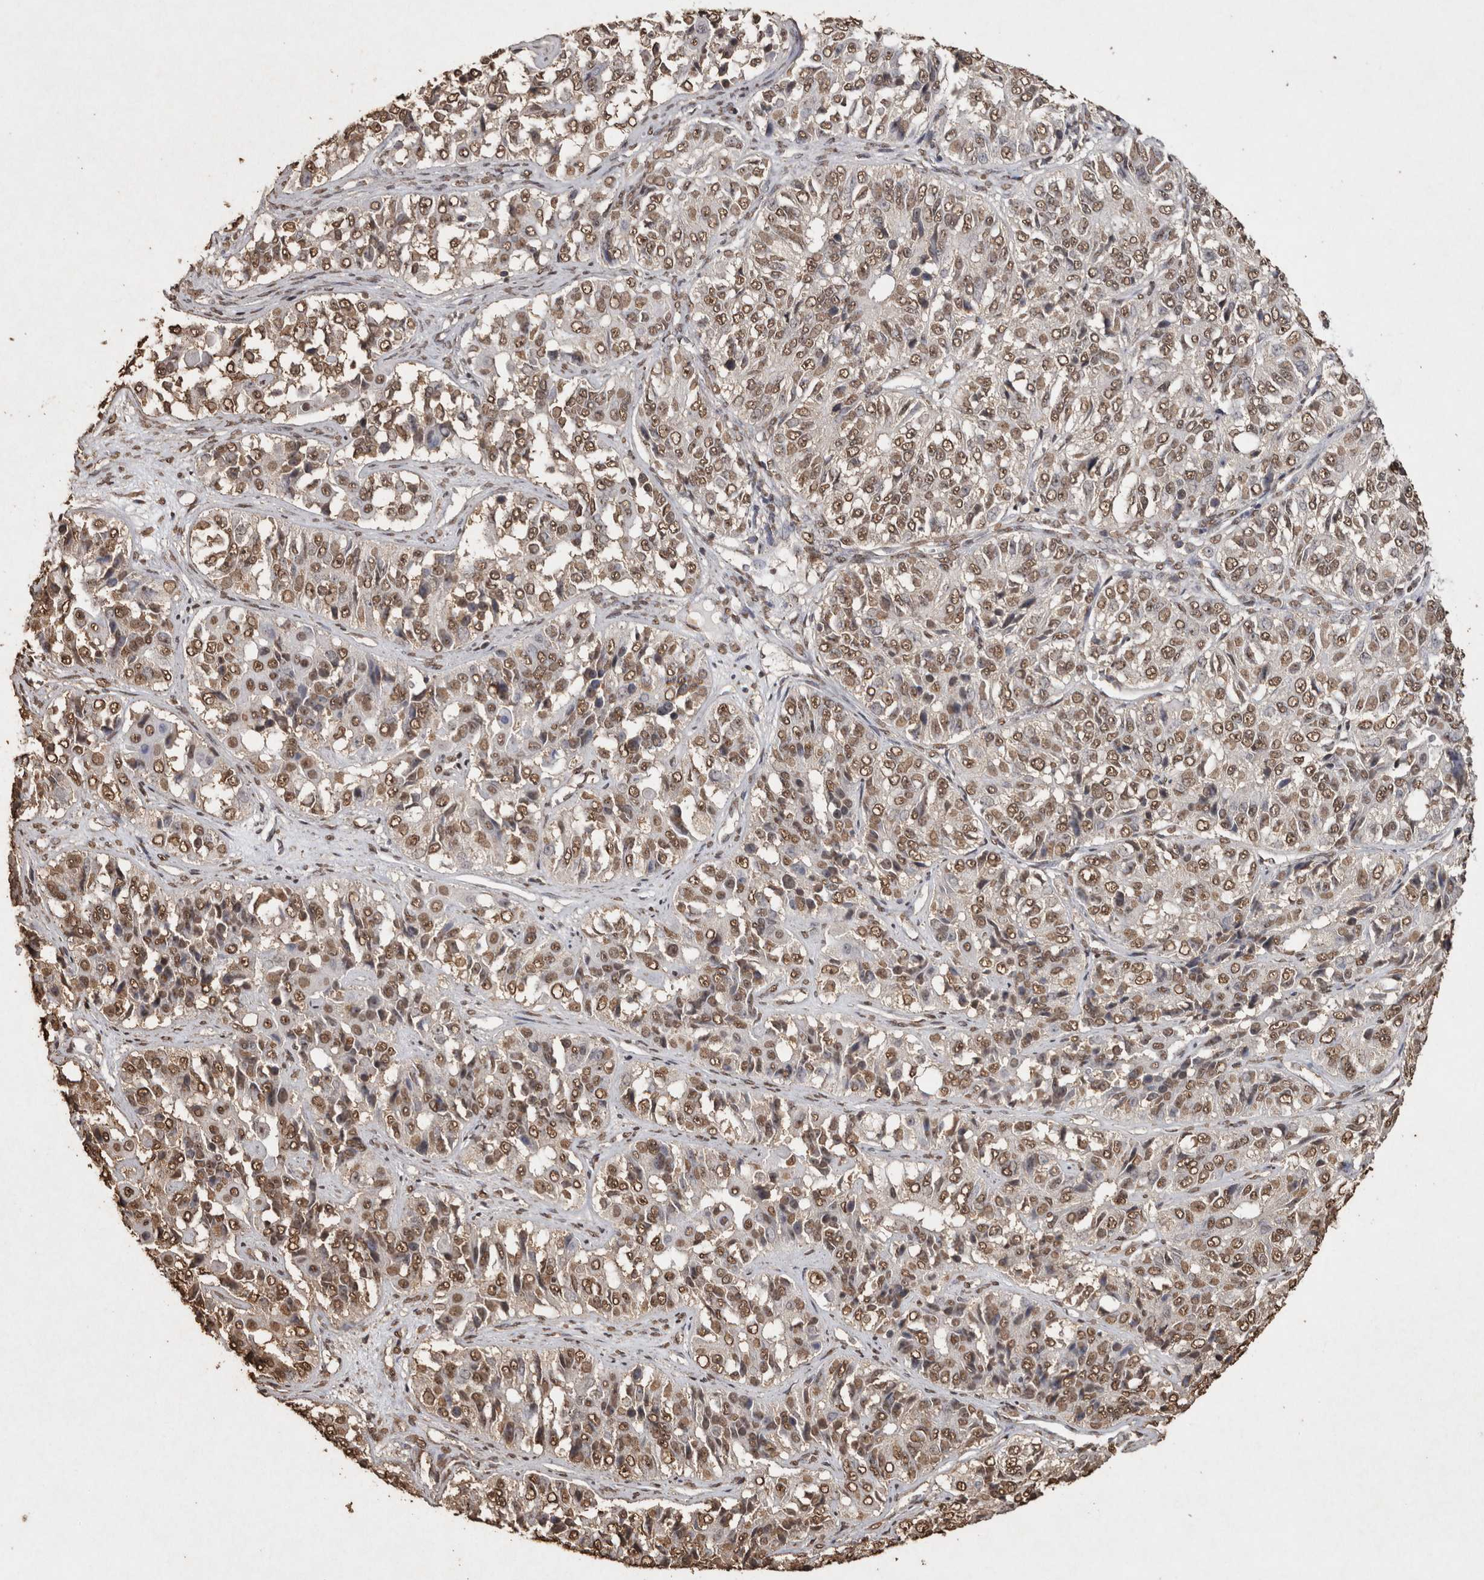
{"staining": {"intensity": "moderate", "quantity": ">75%", "location": "nuclear"}, "tissue": "ovarian cancer", "cell_type": "Tumor cells", "image_type": "cancer", "snomed": [{"axis": "morphology", "description": "Carcinoma, endometroid"}, {"axis": "topography", "description": "Ovary"}], "caption": "This micrograph reveals ovarian endometroid carcinoma stained with immunohistochemistry (IHC) to label a protein in brown. The nuclear of tumor cells show moderate positivity for the protein. Nuclei are counter-stained blue.", "gene": "FSTL3", "patient": {"sex": "female", "age": 51}}